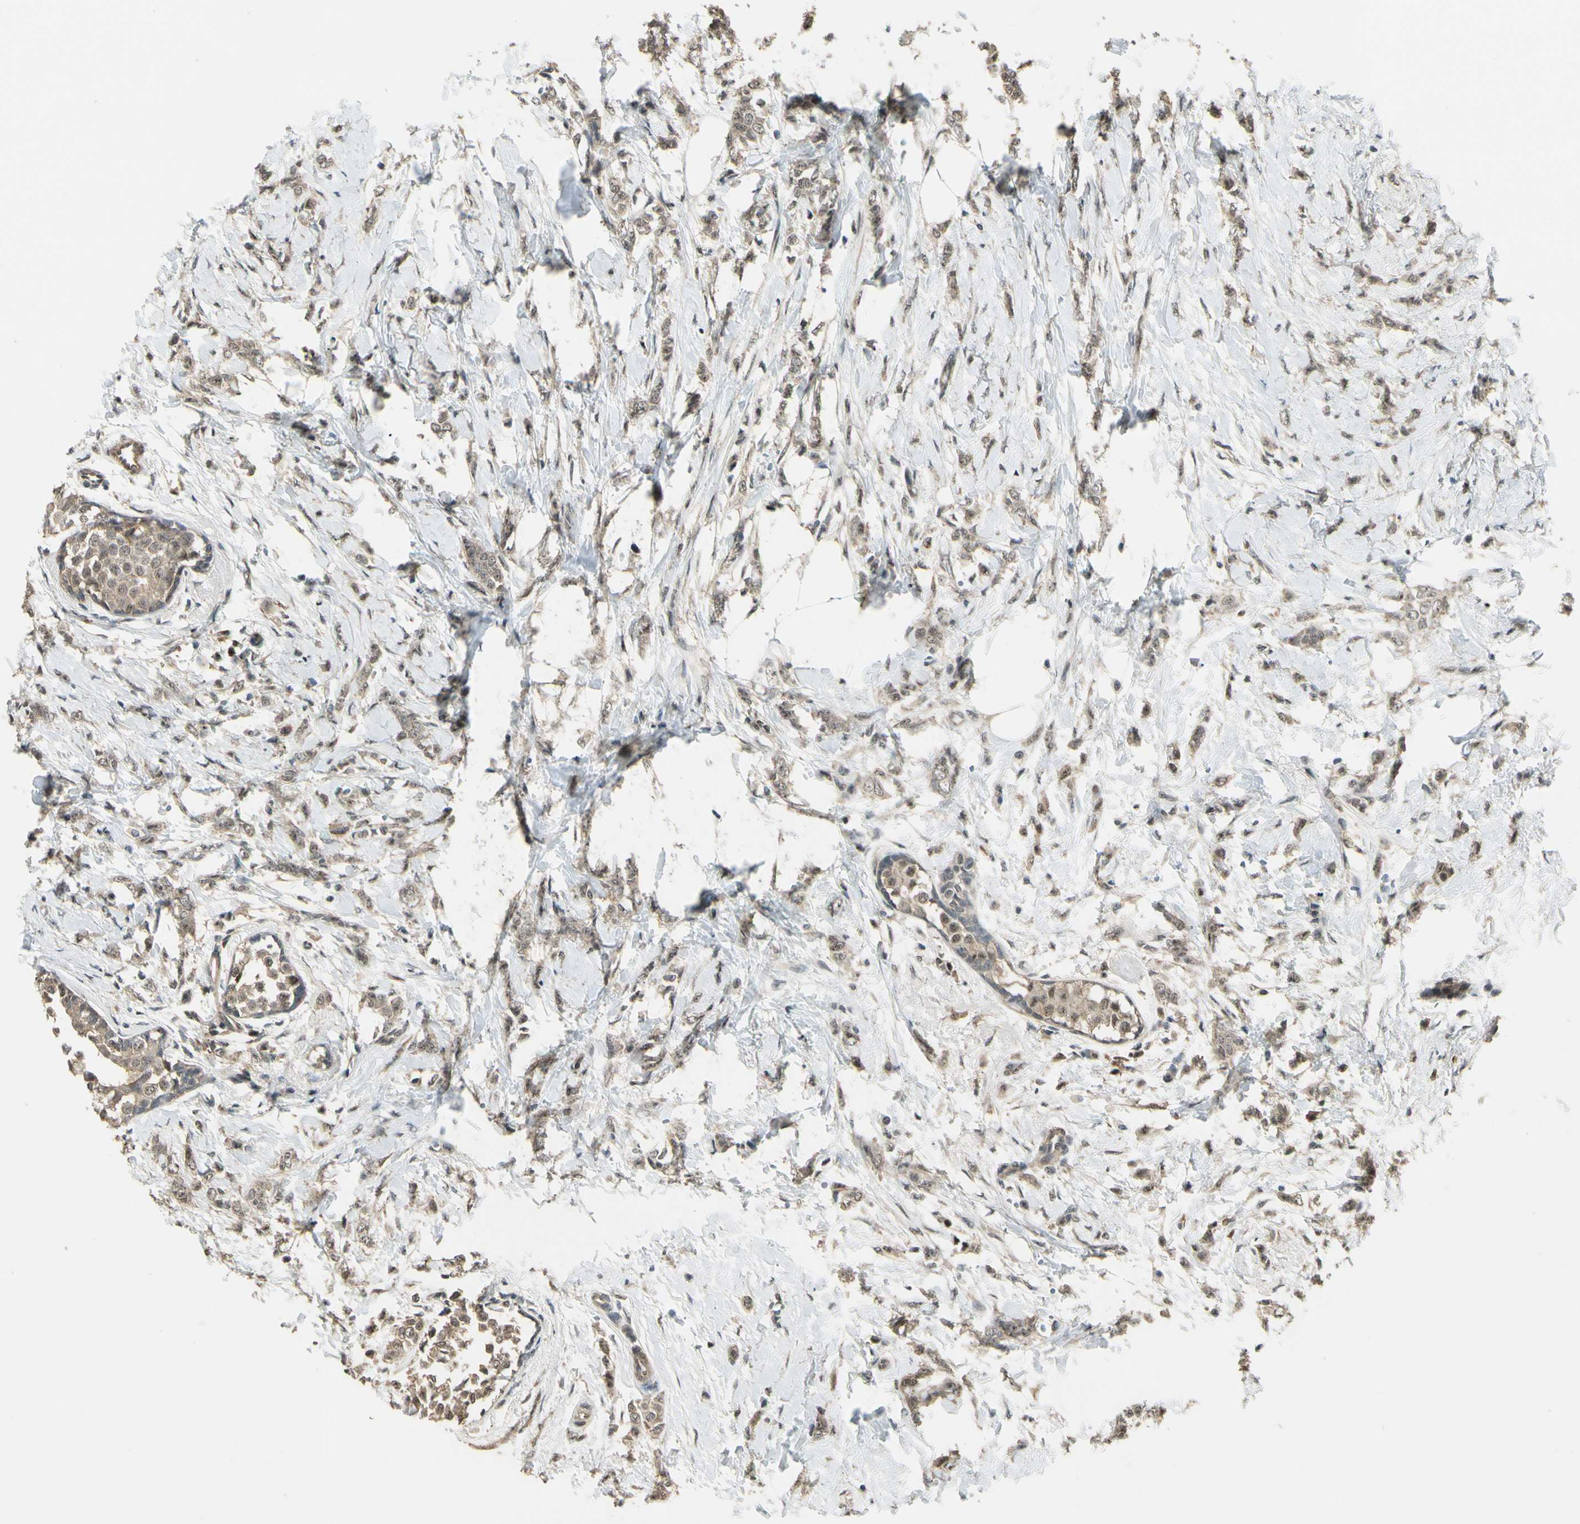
{"staining": {"intensity": "moderate", "quantity": ">75%", "location": "cytoplasmic/membranous"}, "tissue": "breast cancer", "cell_type": "Tumor cells", "image_type": "cancer", "snomed": [{"axis": "morphology", "description": "Lobular carcinoma, in situ"}, {"axis": "morphology", "description": "Lobular carcinoma"}, {"axis": "topography", "description": "Breast"}], "caption": "Human breast cancer (lobular carcinoma) stained for a protein (brown) exhibits moderate cytoplasmic/membranous positive positivity in approximately >75% of tumor cells.", "gene": "MCPH1", "patient": {"sex": "female", "age": 41}}